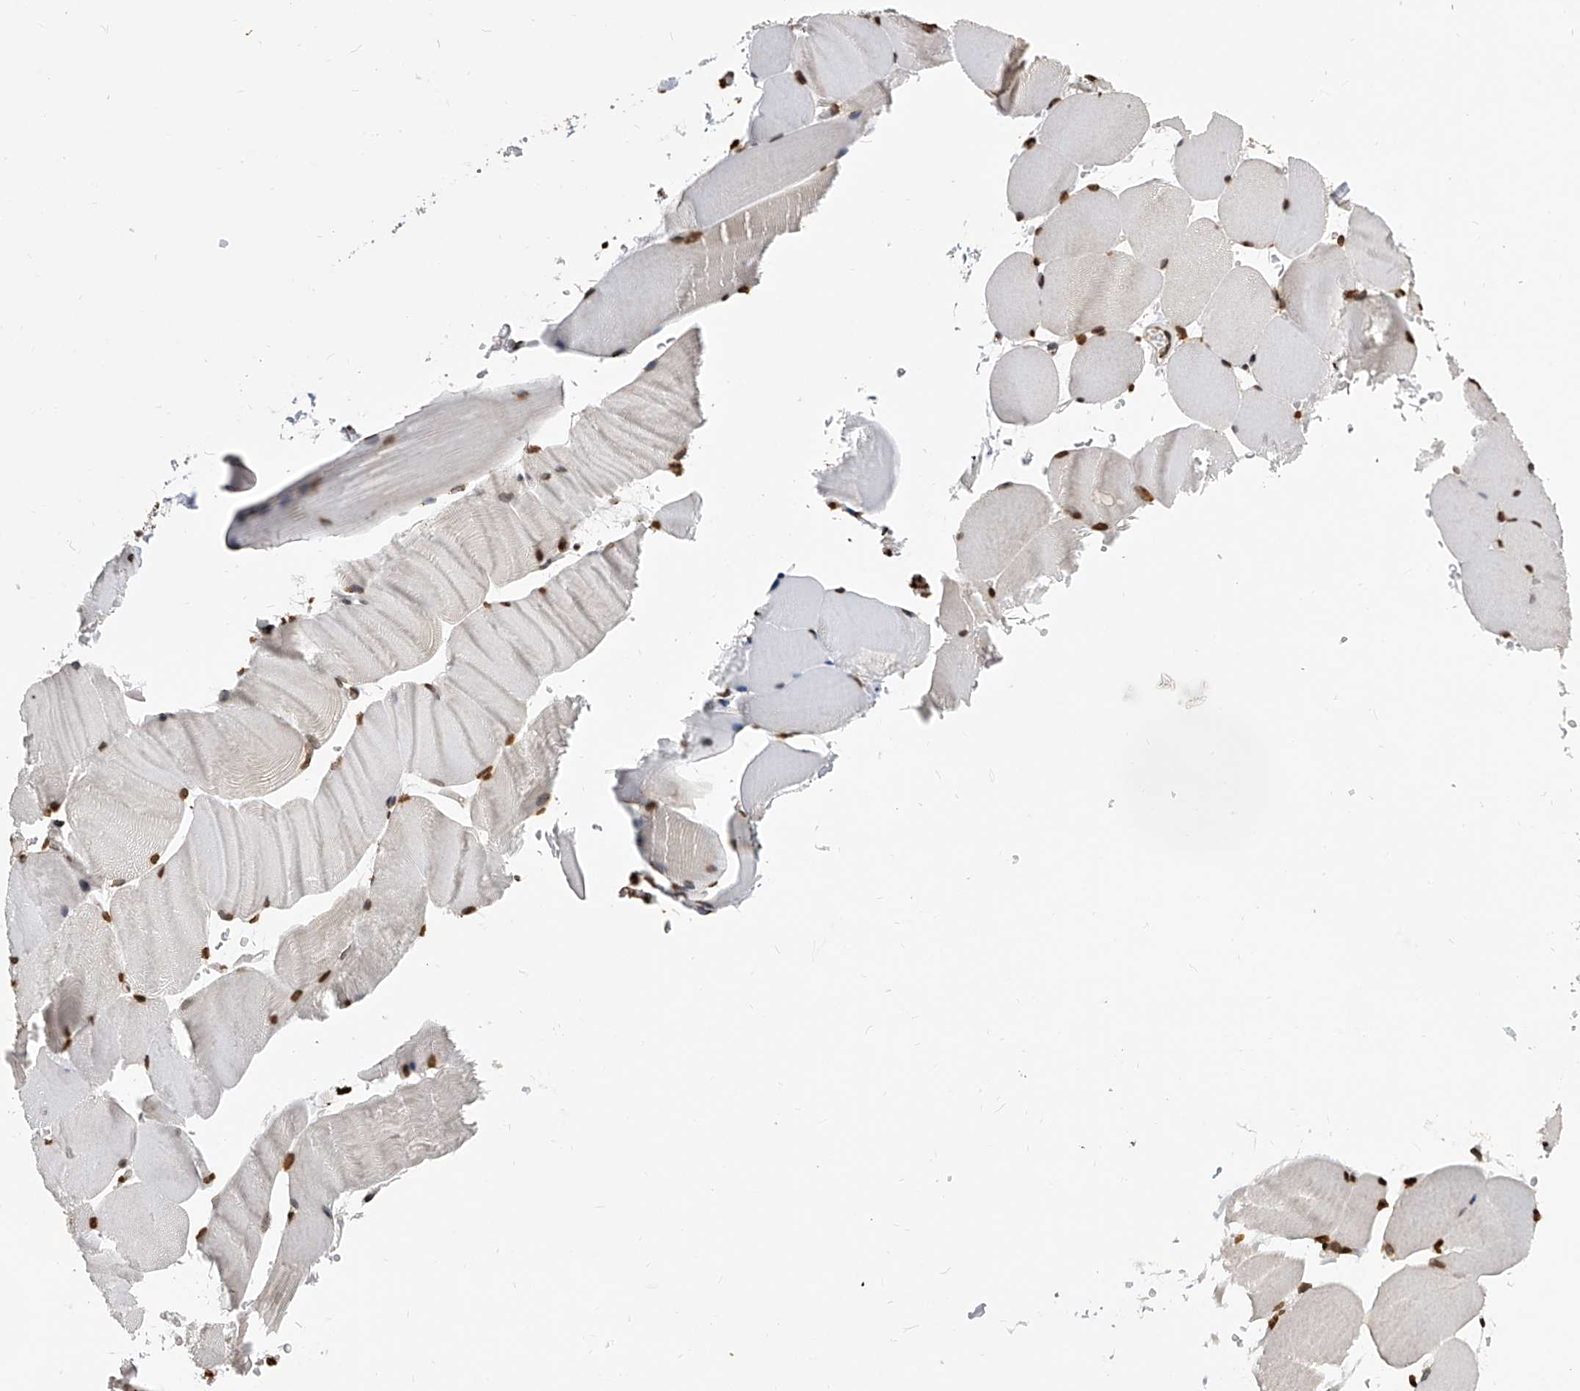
{"staining": {"intensity": "moderate", "quantity": ">75%", "location": "nuclear"}, "tissue": "skeletal muscle", "cell_type": "Myocytes", "image_type": "normal", "snomed": [{"axis": "morphology", "description": "Normal tissue, NOS"}, {"axis": "topography", "description": "Skeletal muscle"}, {"axis": "topography", "description": "Parathyroid gland"}], "caption": "DAB (3,3'-diaminobenzidine) immunohistochemical staining of normal skeletal muscle reveals moderate nuclear protein positivity in about >75% of myocytes.", "gene": "CFAP410", "patient": {"sex": "female", "age": 37}}